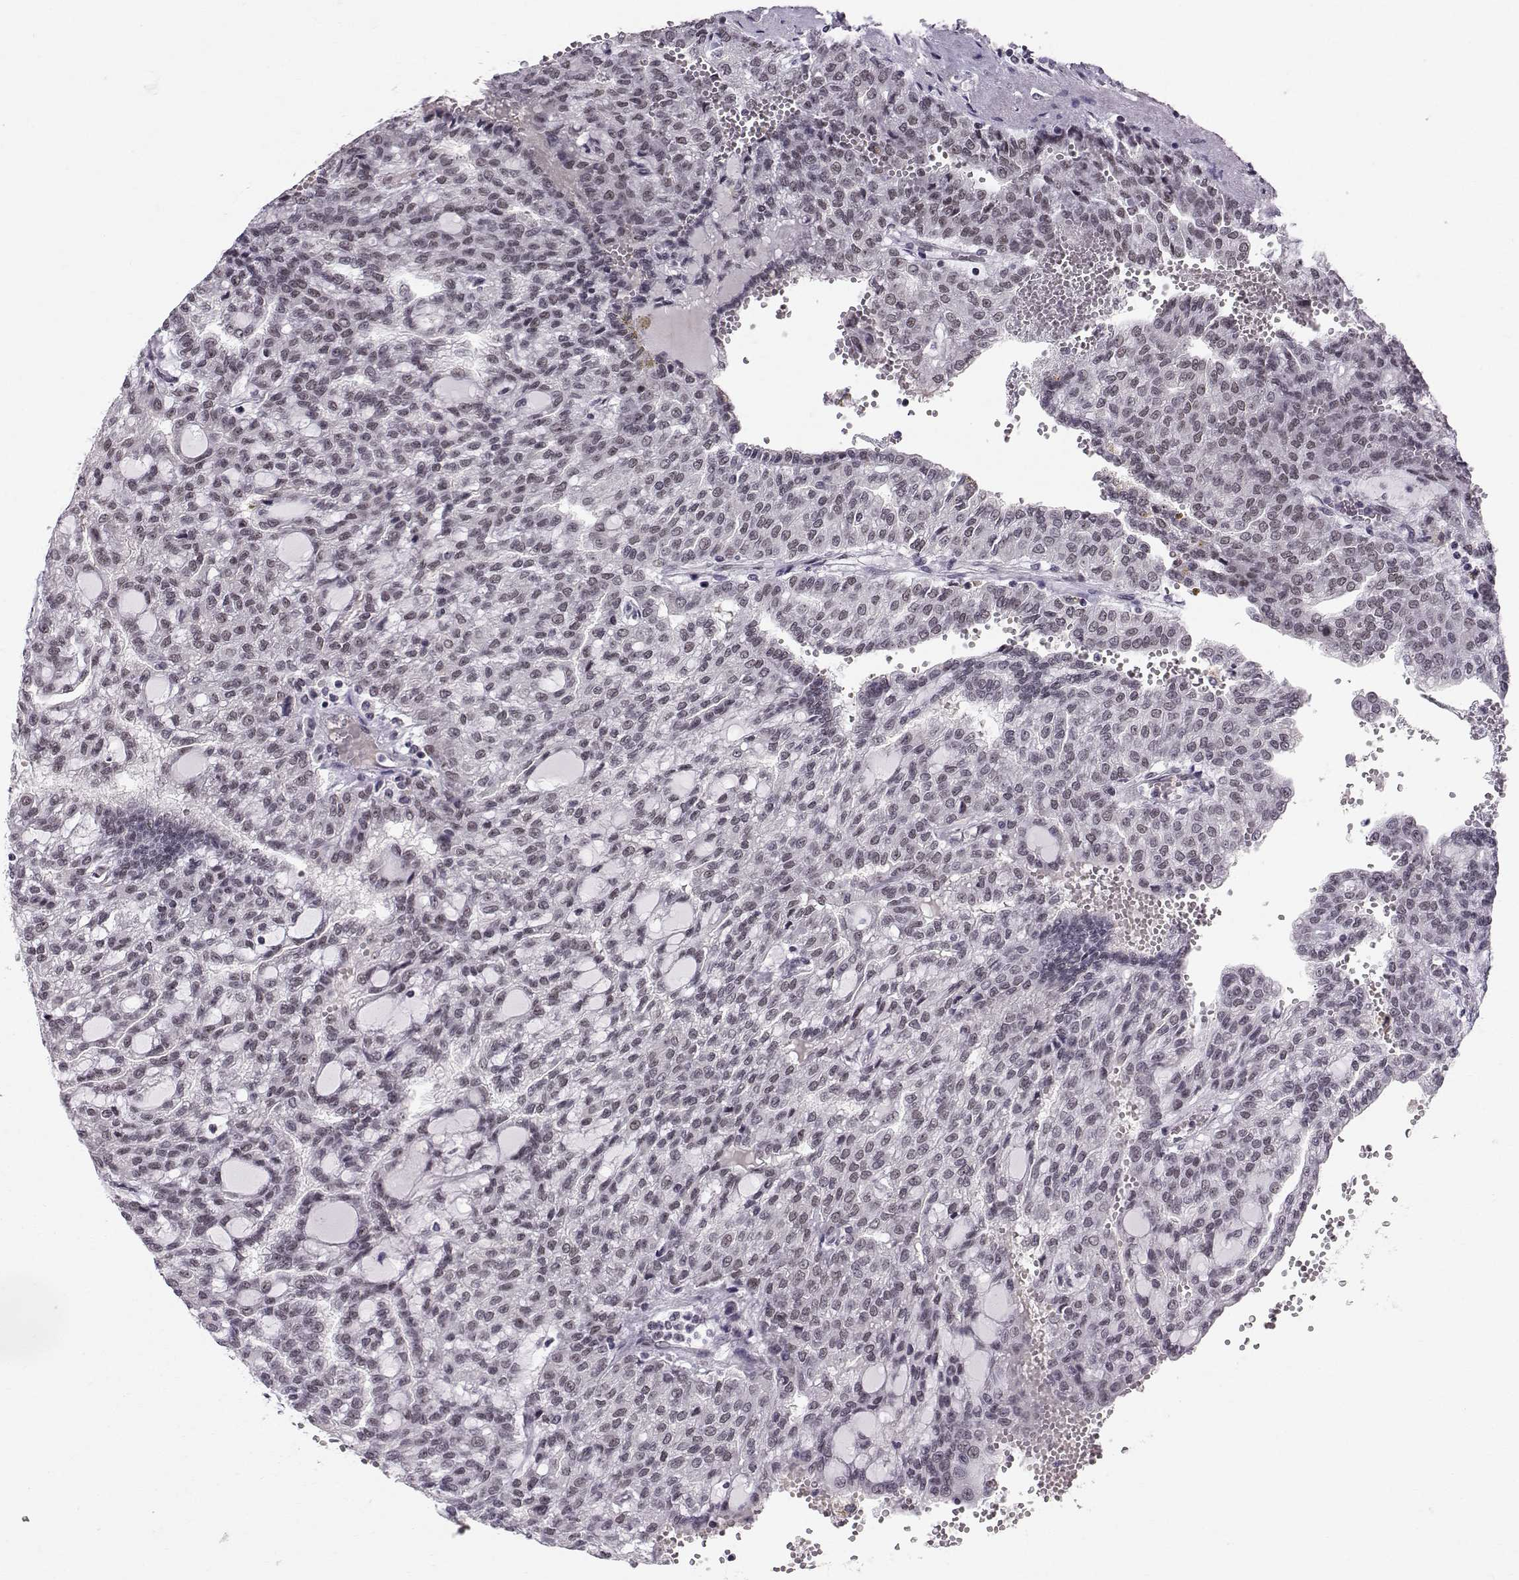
{"staining": {"intensity": "negative", "quantity": "none", "location": "none"}, "tissue": "renal cancer", "cell_type": "Tumor cells", "image_type": "cancer", "snomed": [{"axis": "morphology", "description": "Adenocarcinoma, NOS"}, {"axis": "topography", "description": "Kidney"}], "caption": "IHC of renal cancer shows no staining in tumor cells.", "gene": "RPP38", "patient": {"sex": "male", "age": 63}}